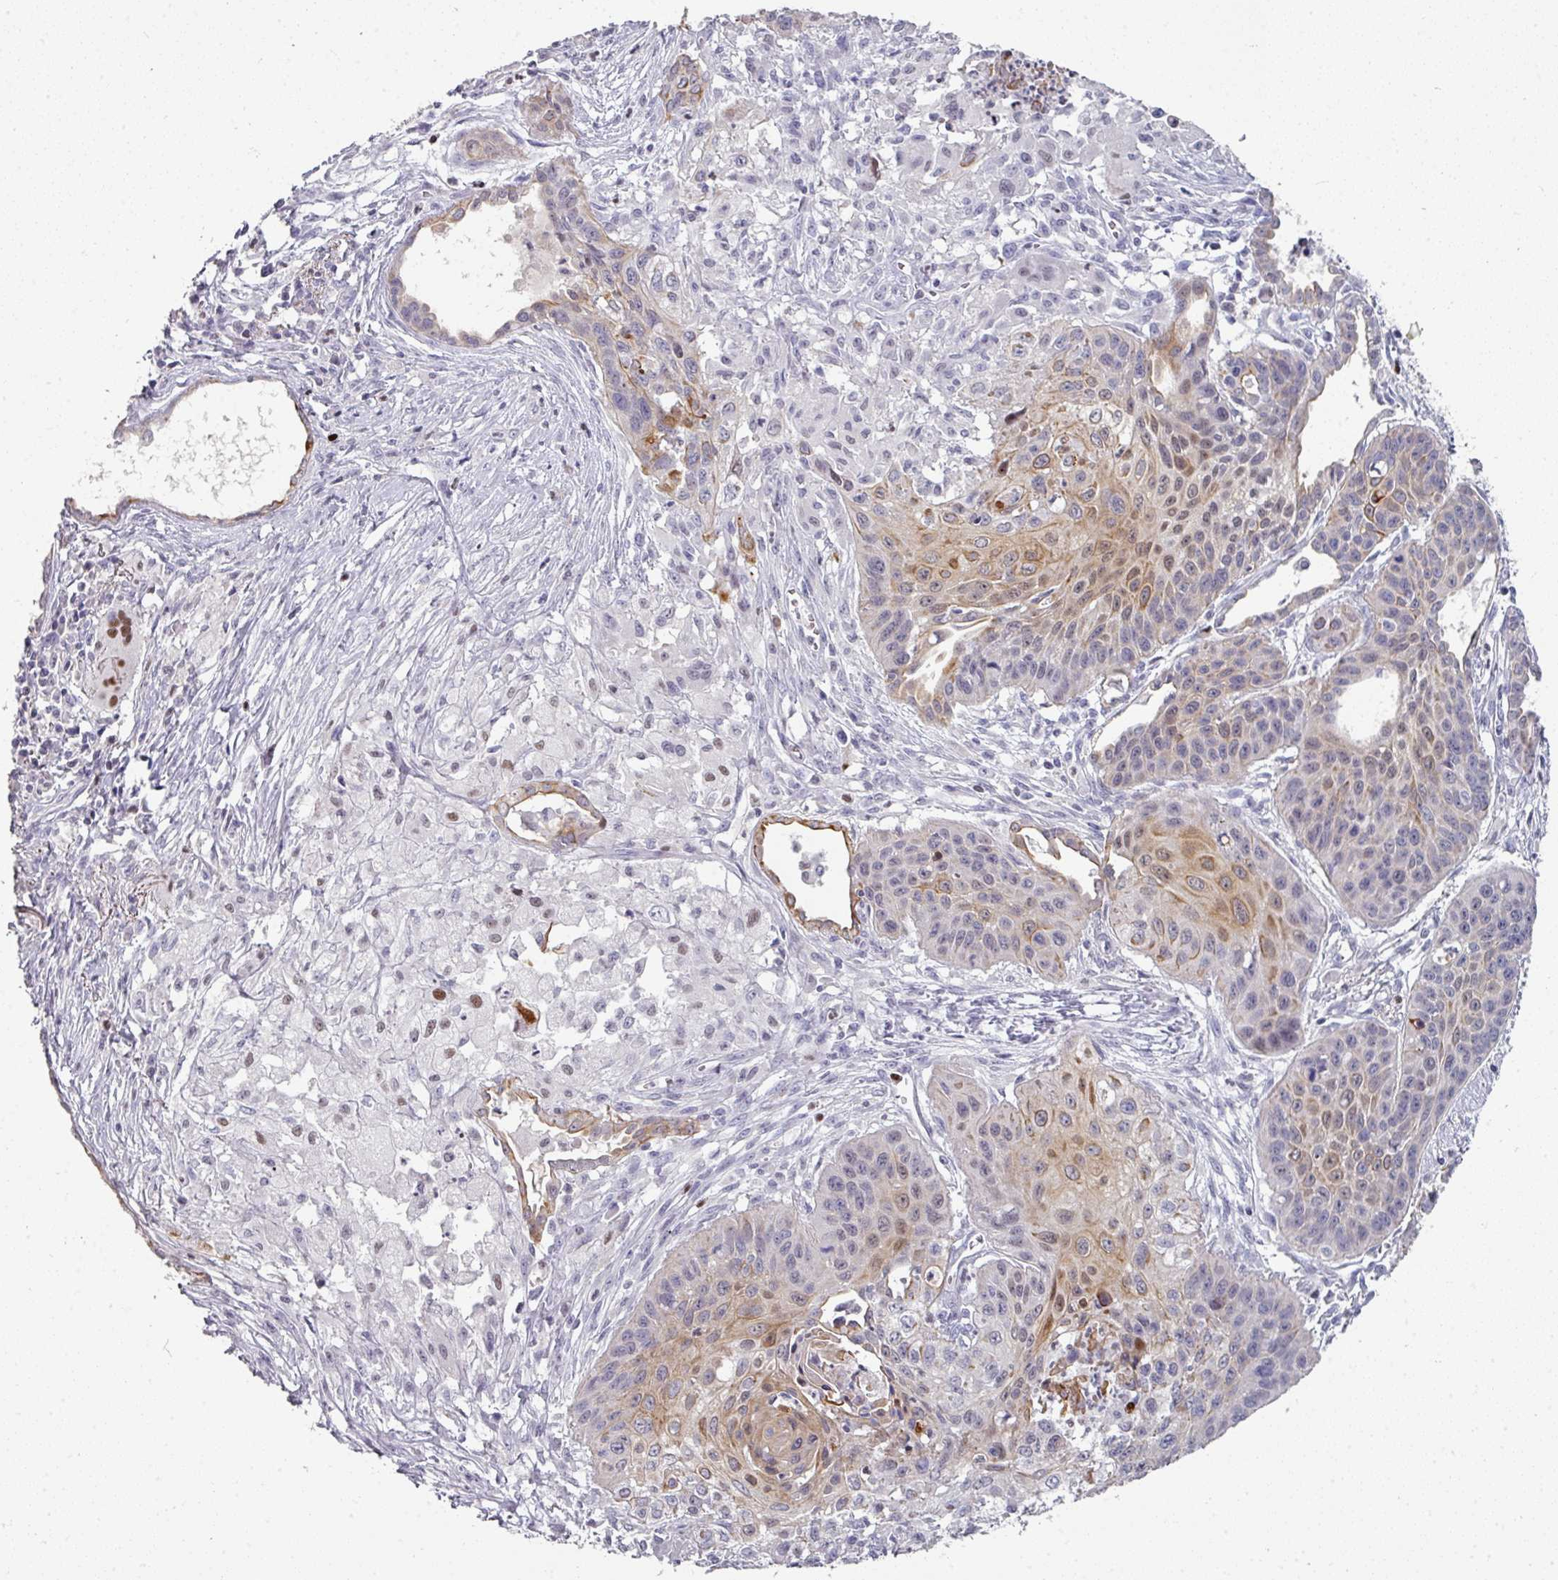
{"staining": {"intensity": "moderate", "quantity": "25%-75%", "location": "cytoplasmic/membranous"}, "tissue": "lung cancer", "cell_type": "Tumor cells", "image_type": "cancer", "snomed": [{"axis": "morphology", "description": "Squamous cell carcinoma, NOS"}, {"axis": "topography", "description": "Lung"}], "caption": "The photomicrograph reveals staining of lung squamous cell carcinoma, revealing moderate cytoplasmic/membranous protein expression (brown color) within tumor cells. Nuclei are stained in blue.", "gene": "GTF2H3", "patient": {"sex": "male", "age": 71}}